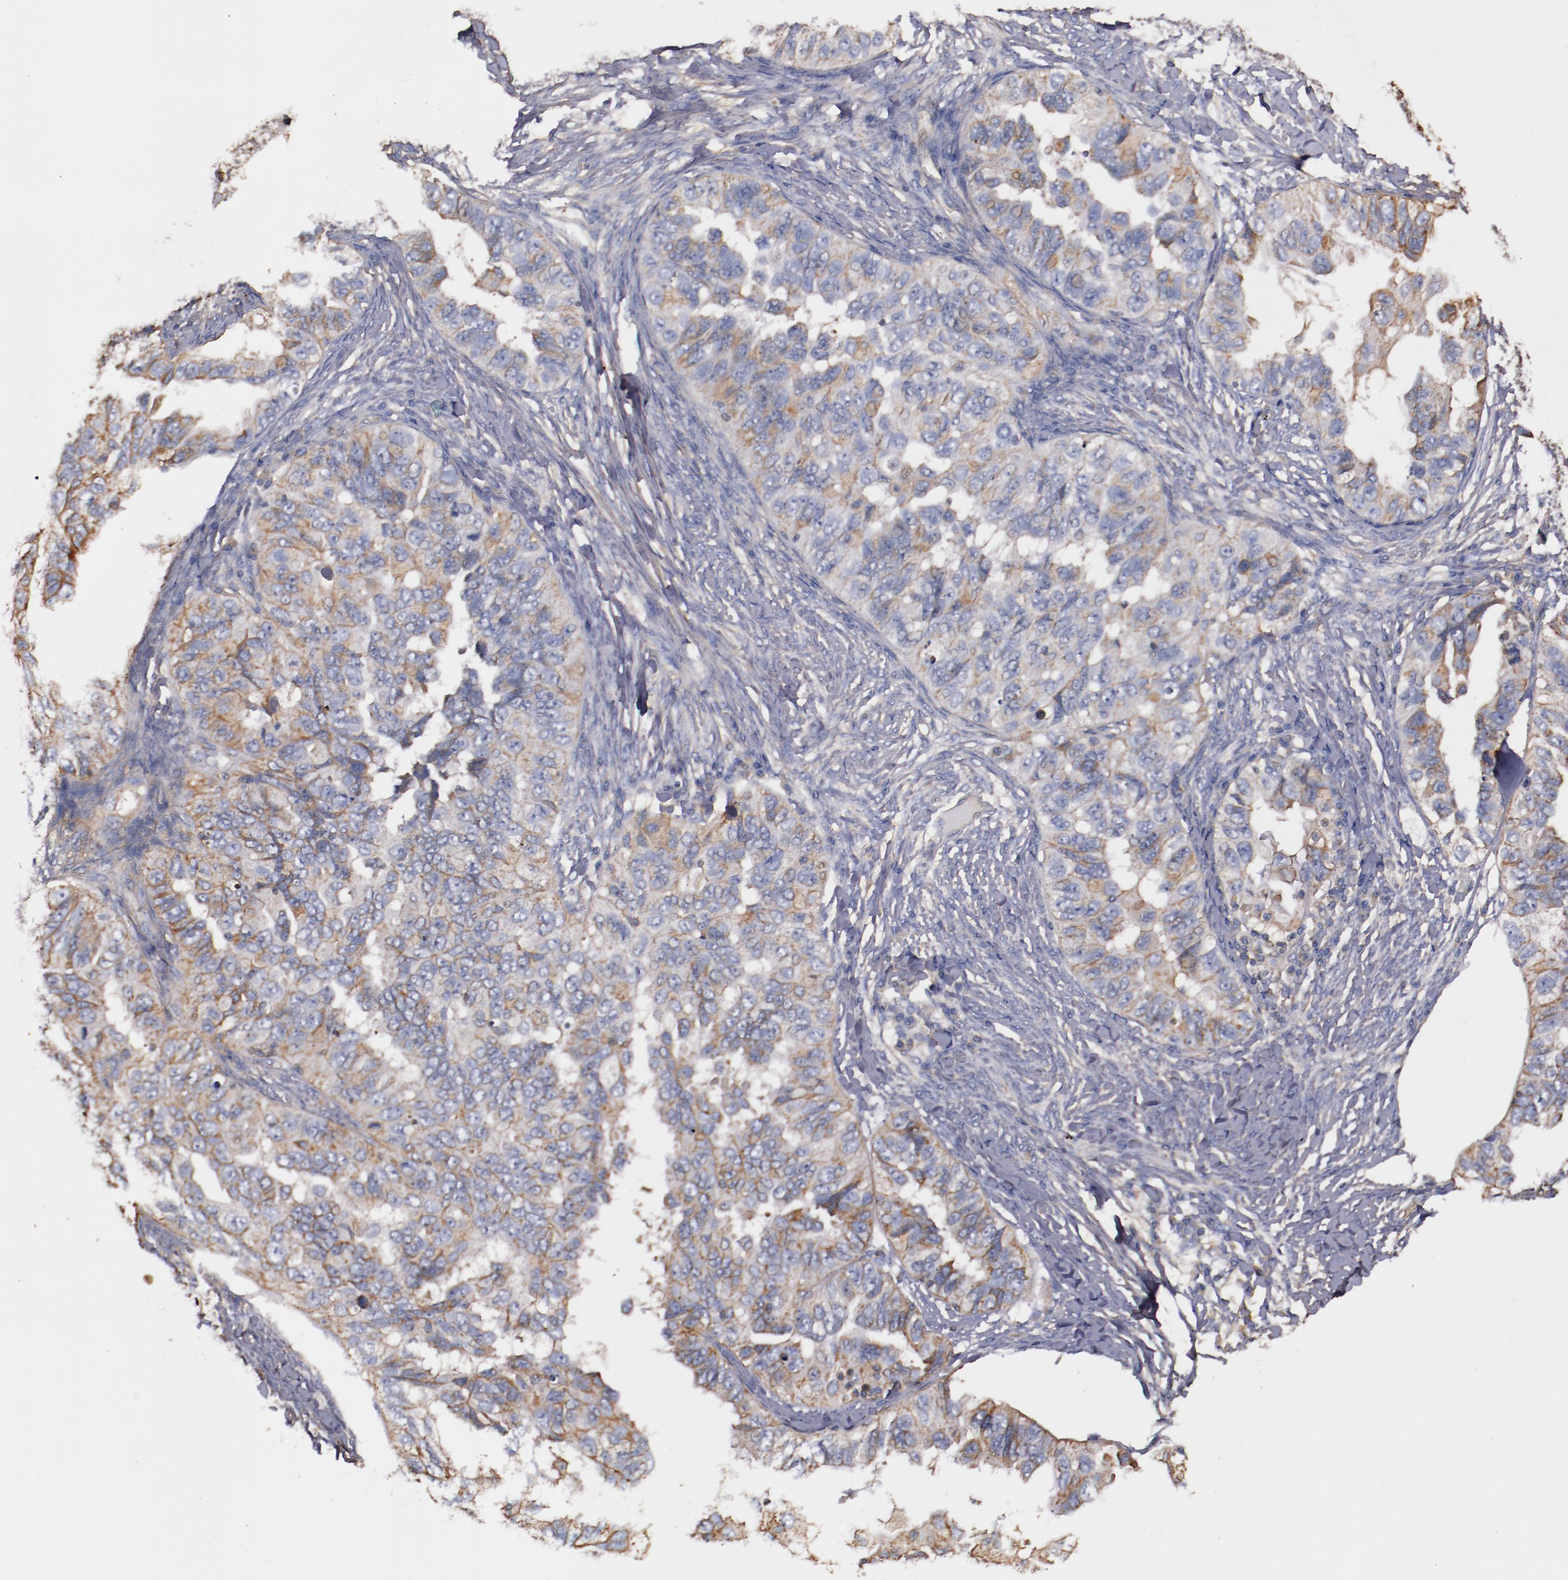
{"staining": {"intensity": "weak", "quantity": ">75%", "location": "cytoplasmic/membranous"}, "tissue": "ovarian cancer", "cell_type": "Tumor cells", "image_type": "cancer", "snomed": [{"axis": "morphology", "description": "Cystadenocarcinoma, serous, NOS"}, {"axis": "topography", "description": "Ovary"}], "caption": "Weak cytoplasmic/membranous positivity is seen in about >75% of tumor cells in serous cystadenocarcinoma (ovarian). (IHC, brightfield microscopy, high magnification).", "gene": "TMOD3", "patient": {"sex": "female", "age": 82}}